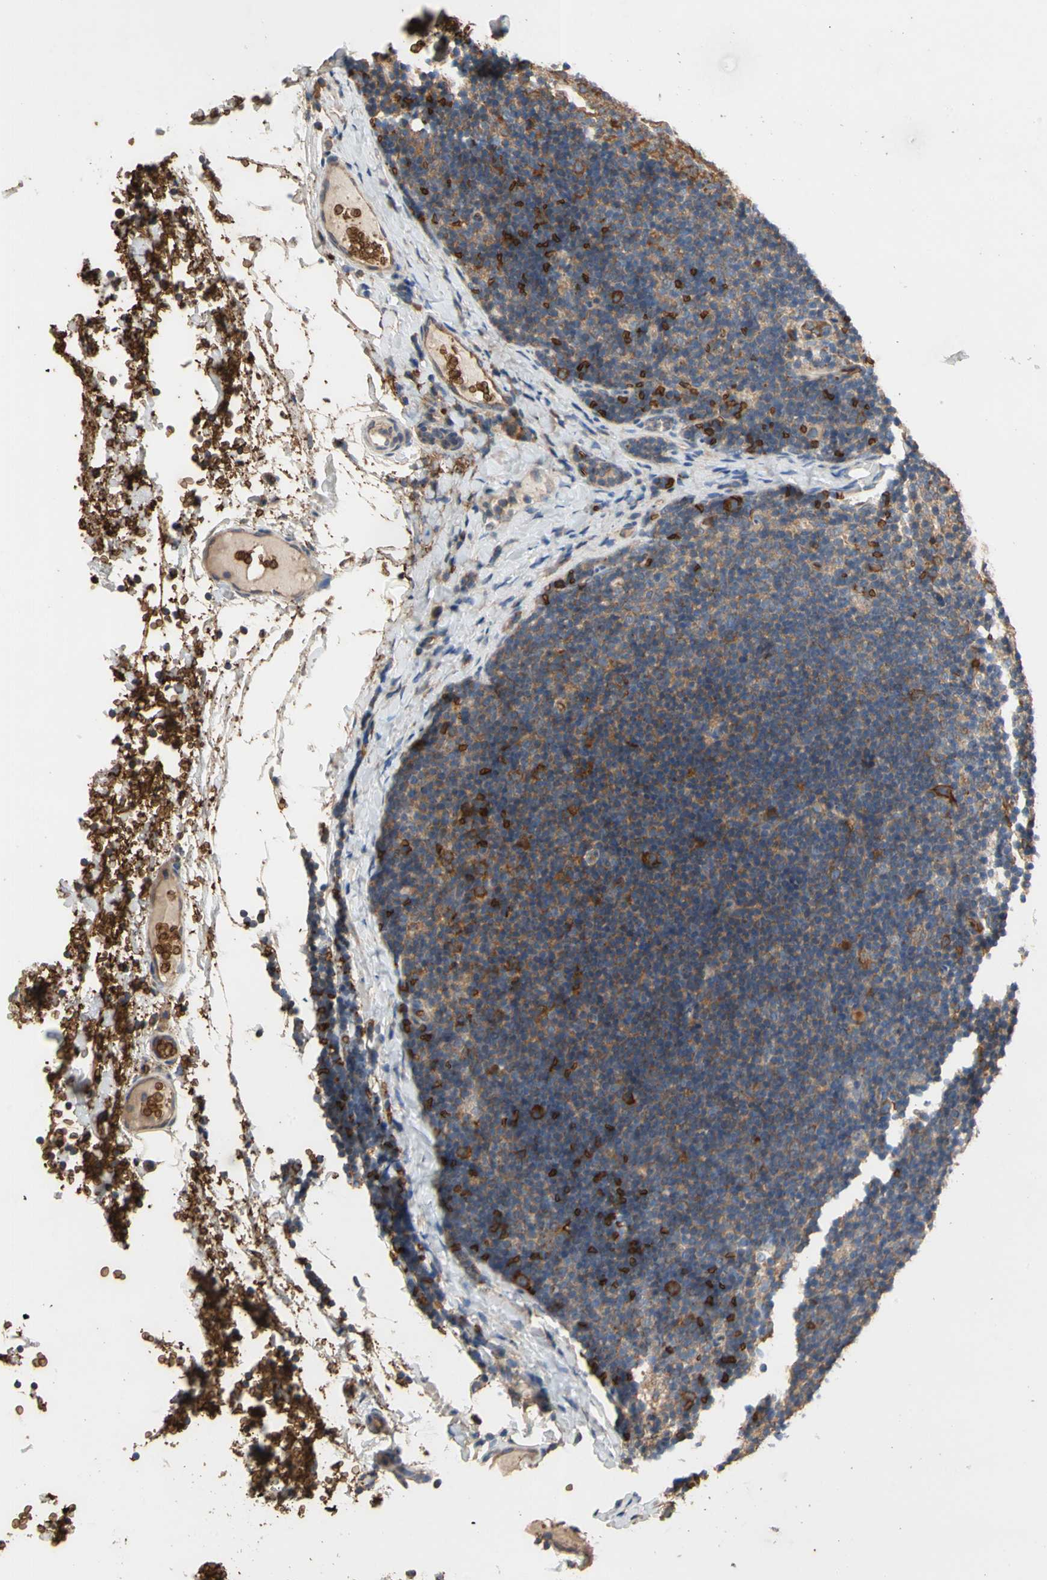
{"staining": {"intensity": "strong", "quantity": "25%-75%", "location": "cytoplasmic/membranous"}, "tissue": "lymph node", "cell_type": "Germinal center cells", "image_type": "normal", "snomed": [{"axis": "morphology", "description": "Normal tissue, NOS"}, {"axis": "topography", "description": "Lymph node"}], "caption": "A high-resolution histopathology image shows immunohistochemistry (IHC) staining of normal lymph node, which reveals strong cytoplasmic/membranous positivity in about 25%-75% of germinal center cells.", "gene": "RIOK2", "patient": {"sex": "female", "age": 14}}